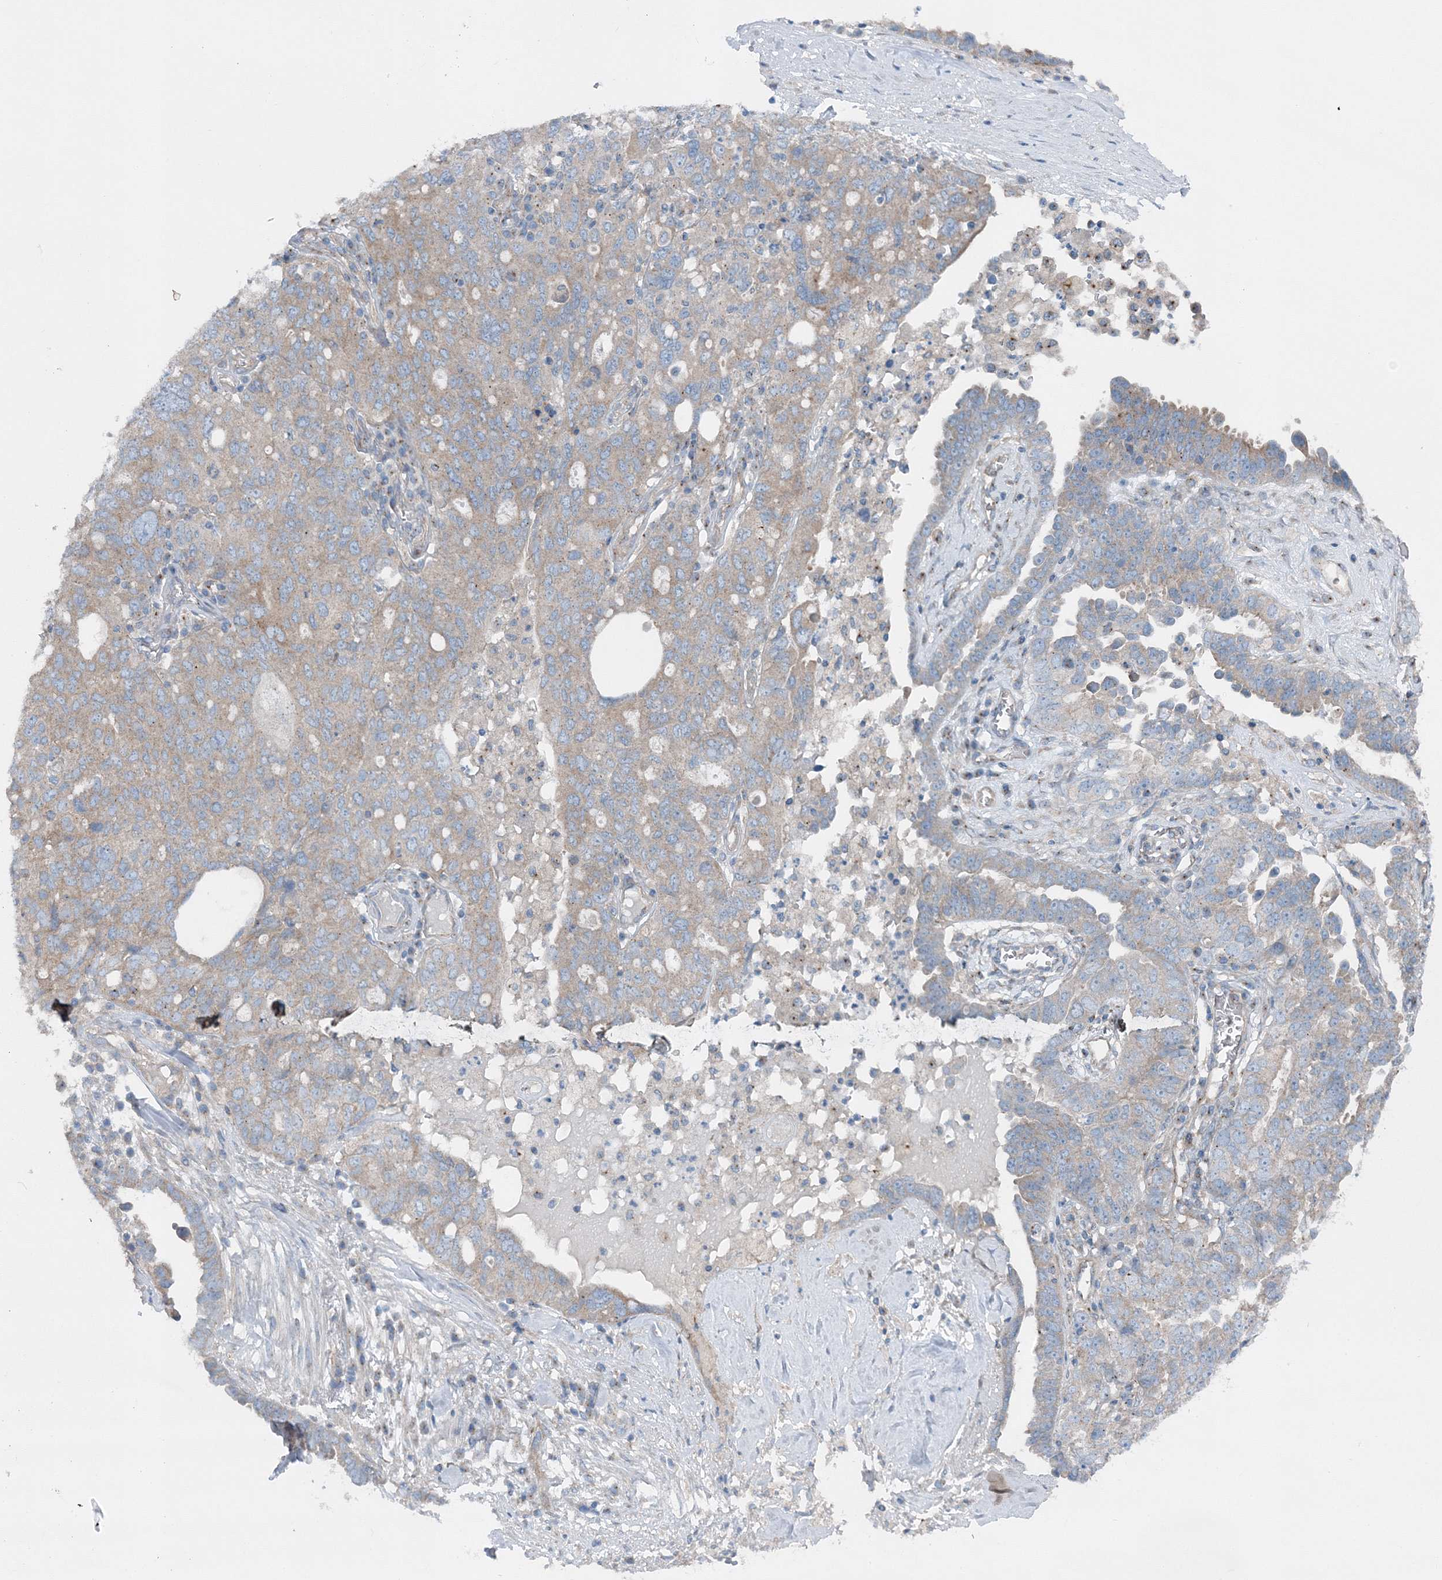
{"staining": {"intensity": "weak", "quantity": "25%-75%", "location": "cytoplasmic/membranous"}, "tissue": "ovarian cancer", "cell_type": "Tumor cells", "image_type": "cancer", "snomed": [{"axis": "morphology", "description": "Carcinoma, endometroid"}, {"axis": "topography", "description": "Ovary"}], "caption": "Immunohistochemistry (IHC) image of human ovarian endometroid carcinoma stained for a protein (brown), which exhibits low levels of weak cytoplasmic/membranous expression in about 25%-75% of tumor cells.", "gene": "MPHOSPH9", "patient": {"sex": "female", "age": 62}}